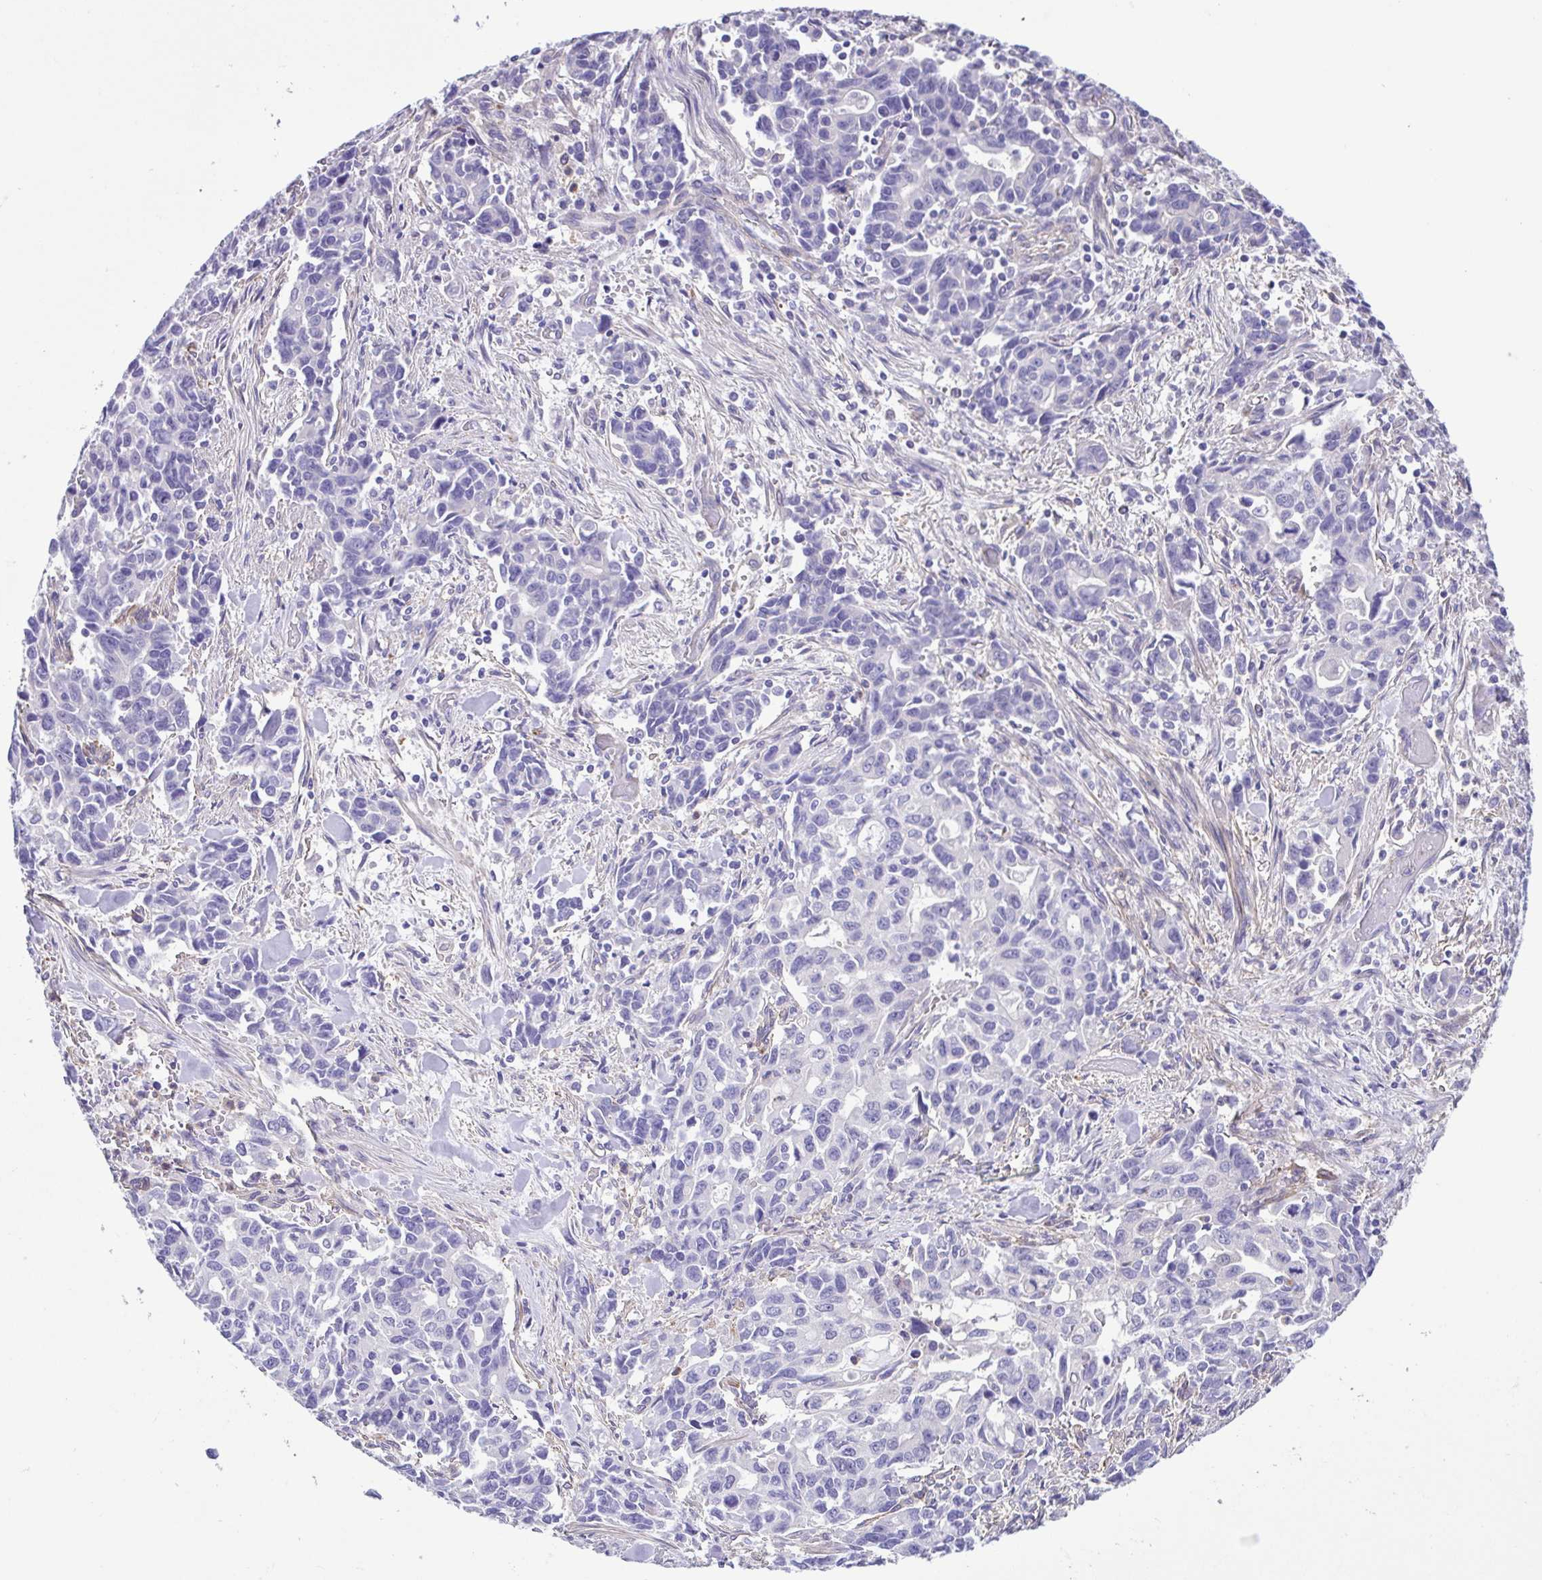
{"staining": {"intensity": "negative", "quantity": "none", "location": "none"}, "tissue": "stomach cancer", "cell_type": "Tumor cells", "image_type": "cancer", "snomed": [{"axis": "morphology", "description": "Adenocarcinoma, NOS"}, {"axis": "topography", "description": "Stomach, upper"}], "caption": "Human stomach adenocarcinoma stained for a protein using immunohistochemistry shows no staining in tumor cells.", "gene": "CYP11B1", "patient": {"sex": "male", "age": 85}}